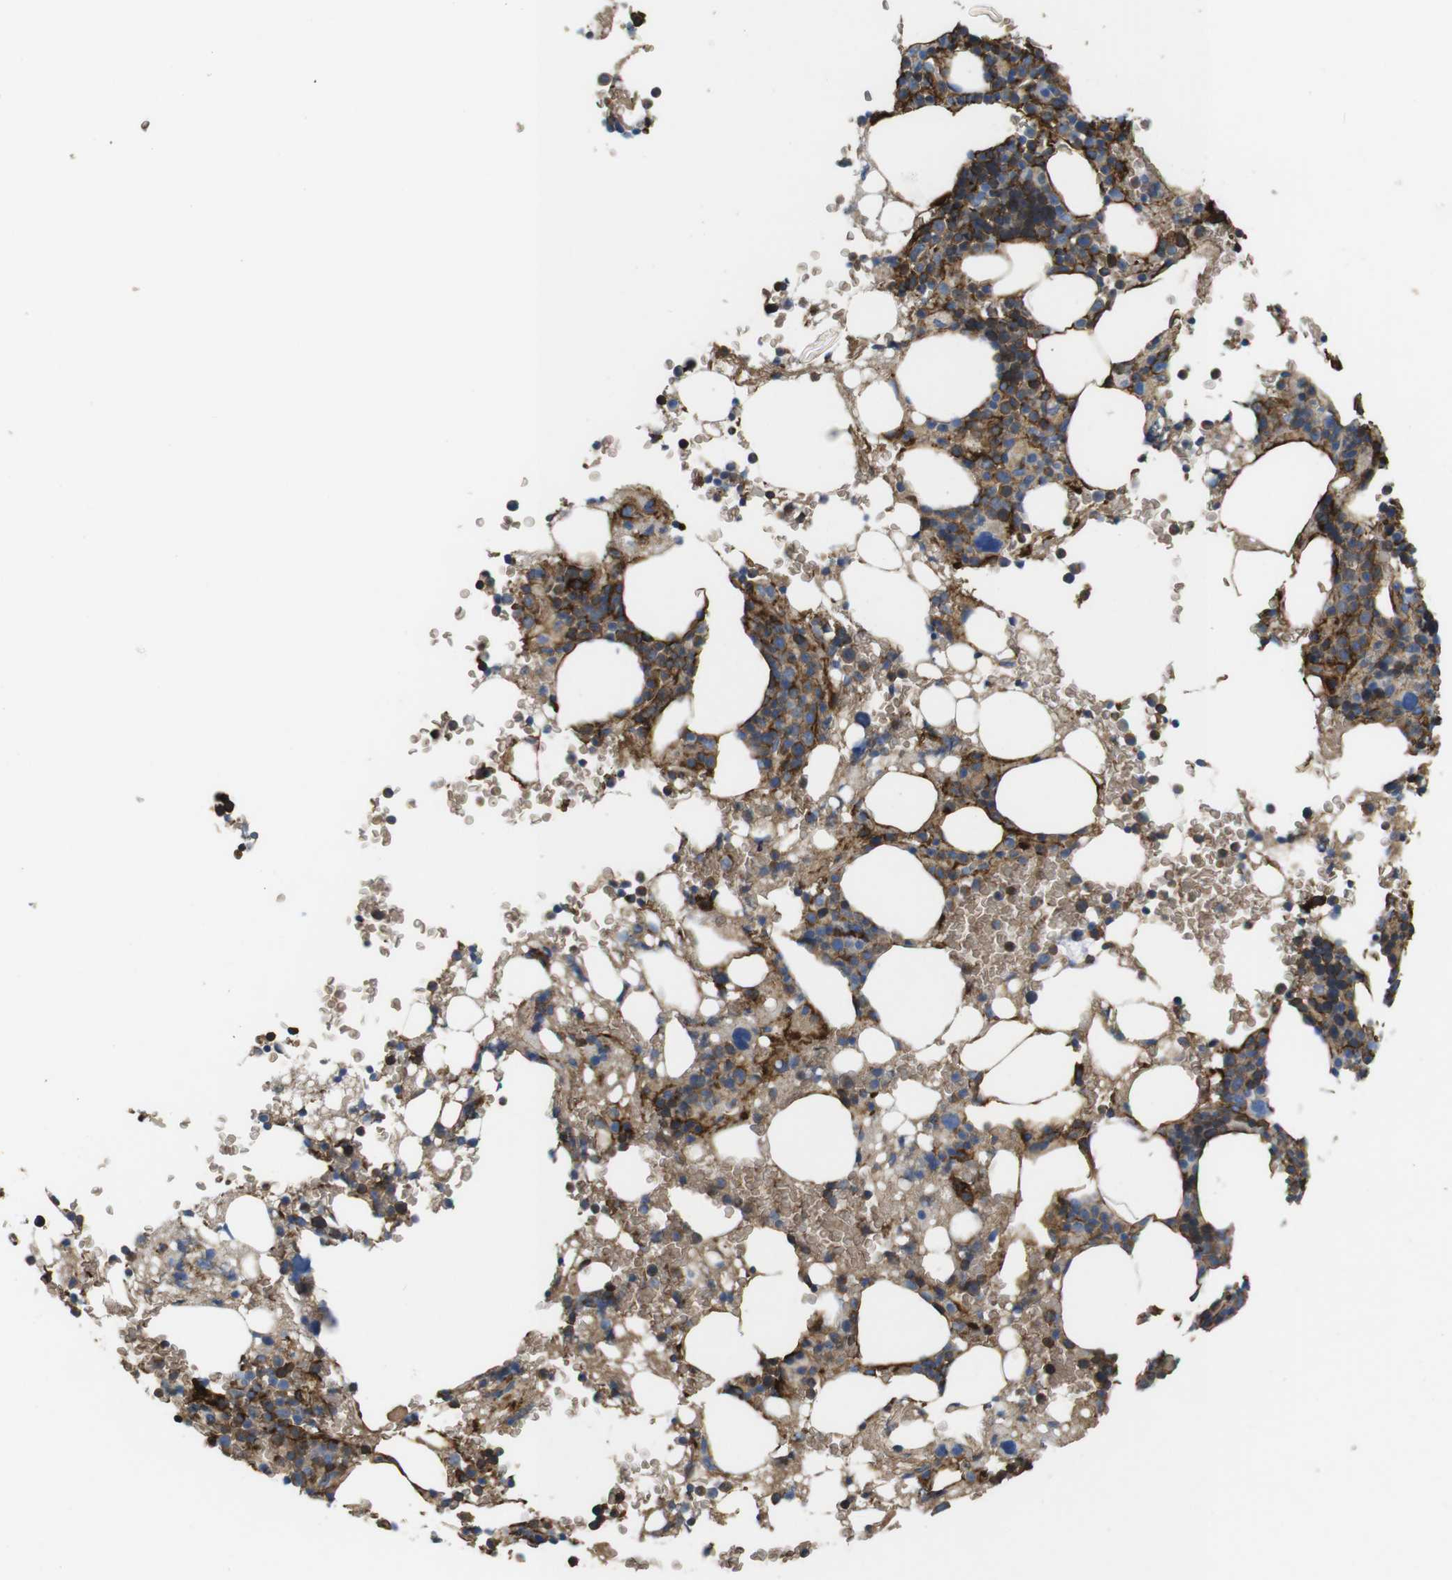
{"staining": {"intensity": "weak", "quantity": "25%-75%", "location": "cytoplasmic/membranous"}, "tissue": "bone marrow", "cell_type": "Hematopoietic cells", "image_type": "normal", "snomed": [{"axis": "morphology", "description": "Normal tissue, NOS"}, {"axis": "morphology", "description": "Inflammation, NOS"}, {"axis": "topography", "description": "Bone marrow"}], "caption": "The photomicrograph exhibits a brown stain indicating the presence of a protein in the cytoplasmic/membranous of hematopoietic cells in bone marrow.", "gene": "CYBRD1", "patient": {"sex": "female", "age": 84}}